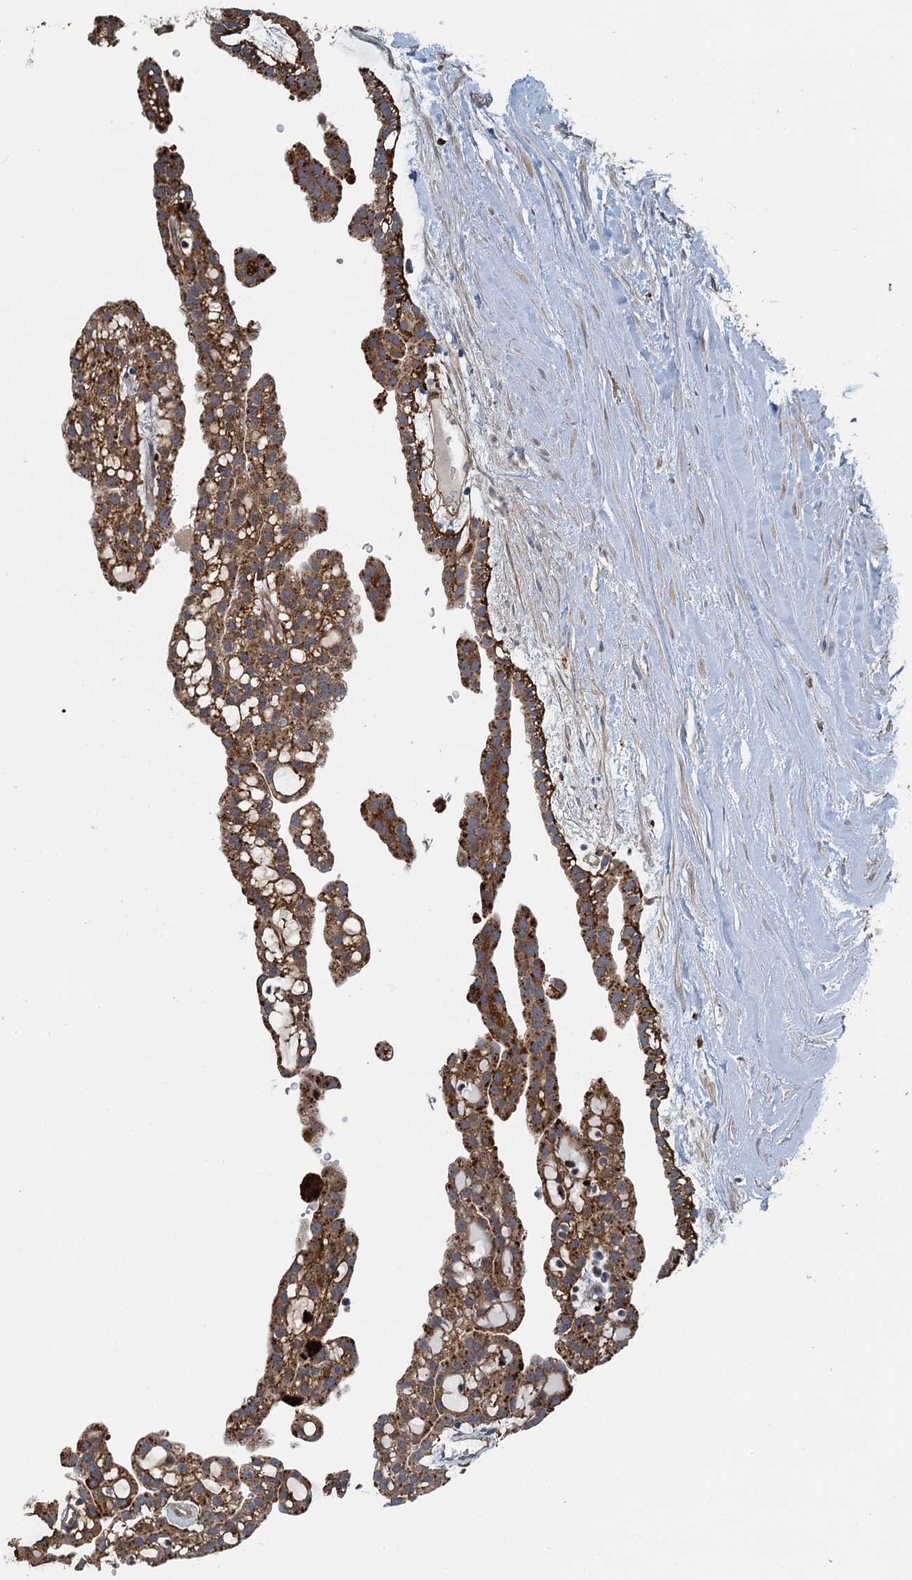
{"staining": {"intensity": "moderate", "quantity": ">75%", "location": "cytoplasmic/membranous"}, "tissue": "renal cancer", "cell_type": "Tumor cells", "image_type": "cancer", "snomed": [{"axis": "morphology", "description": "Adenocarcinoma, NOS"}, {"axis": "topography", "description": "Kidney"}], "caption": "Adenocarcinoma (renal) stained with DAB (3,3'-diaminobenzidine) immunohistochemistry demonstrates medium levels of moderate cytoplasmic/membranous positivity in approximately >75% of tumor cells. The protein of interest is stained brown, and the nuclei are stained in blue (DAB (3,3'-diaminobenzidine) IHC with brightfield microscopy, high magnification).", "gene": "AGRN", "patient": {"sex": "male", "age": 63}}